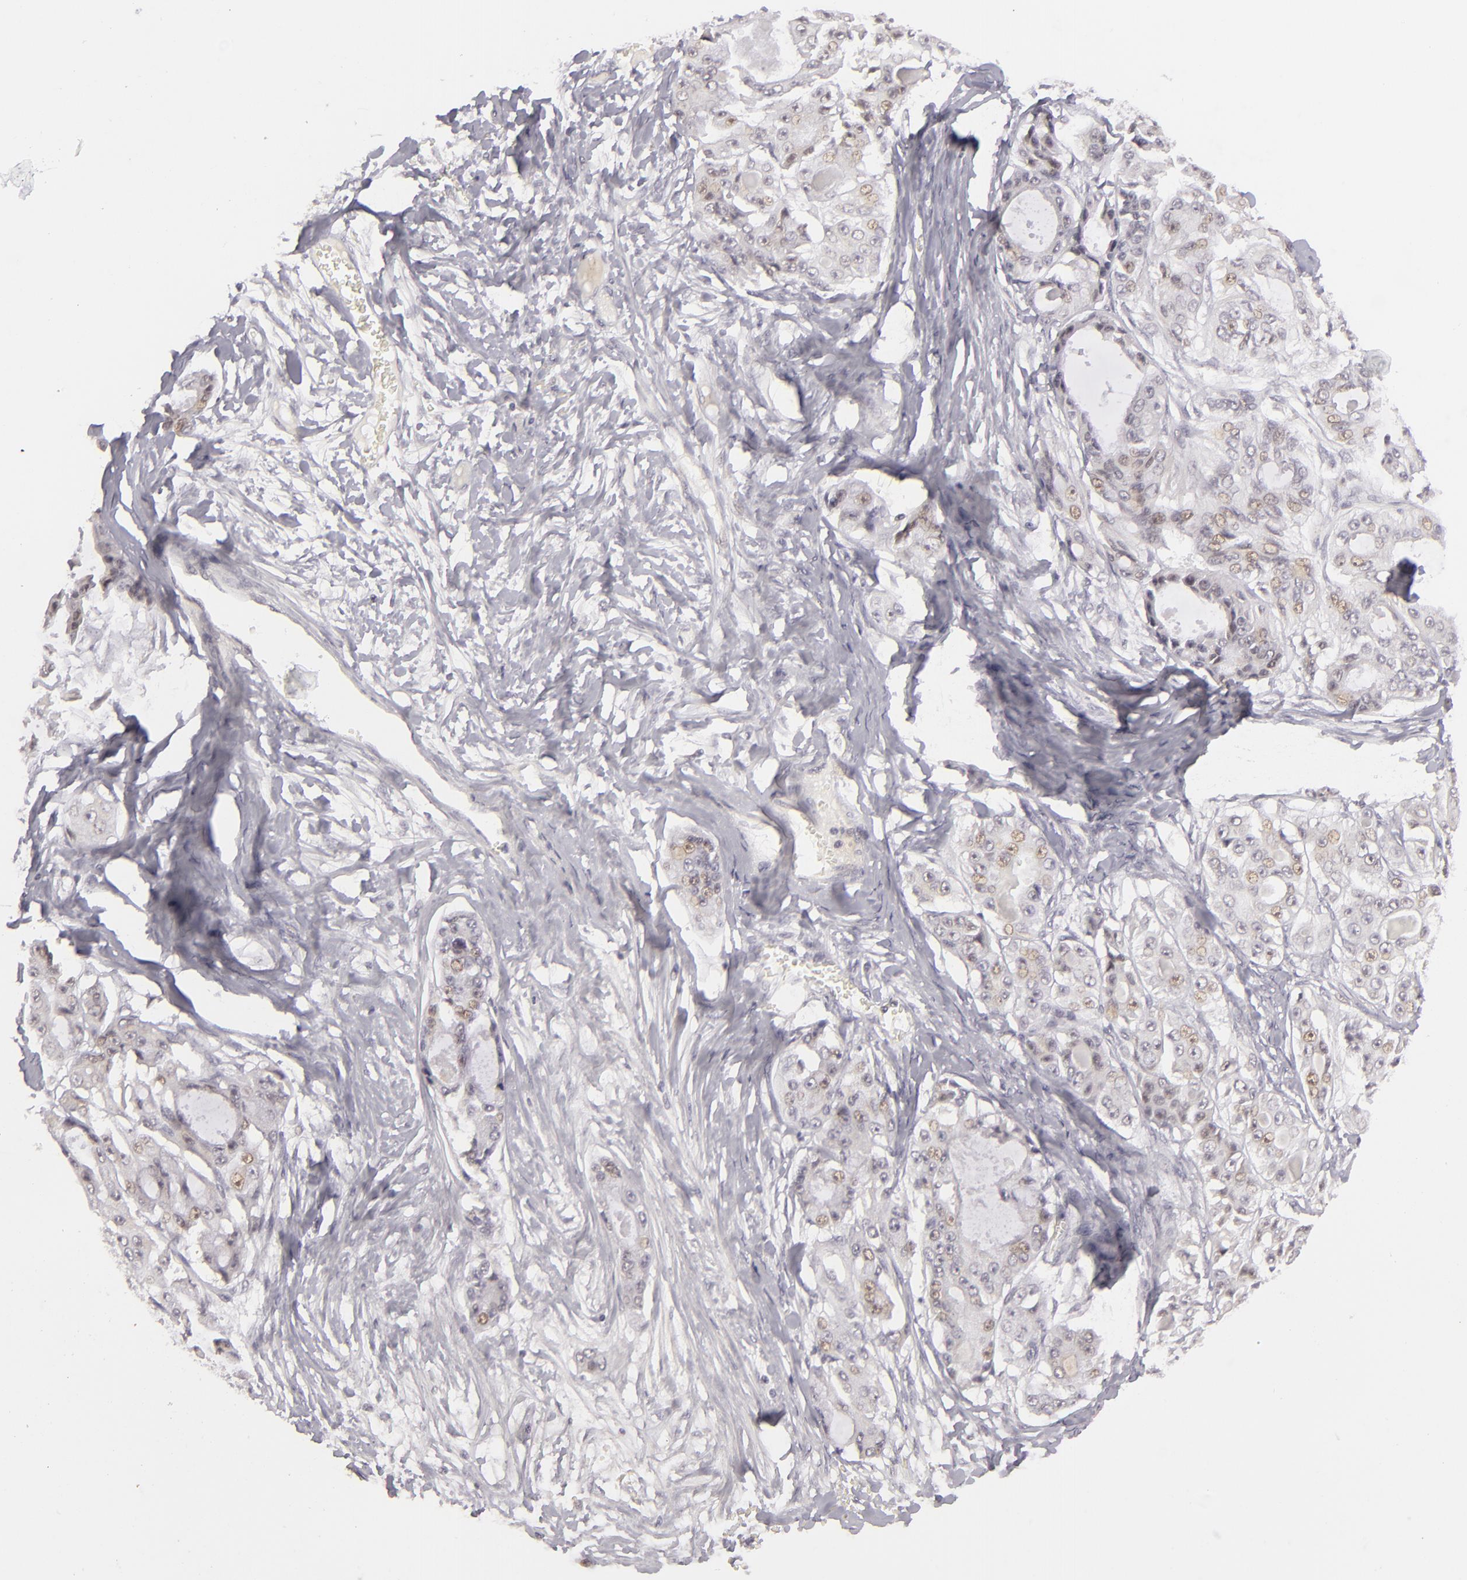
{"staining": {"intensity": "weak", "quantity": "<25%", "location": "nuclear"}, "tissue": "ovarian cancer", "cell_type": "Tumor cells", "image_type": "cancer", "snomed": [{"axis": "morphology", "description": "Carcinoma, endometroid"}, {"axis": "topography", "description": "Ovary"}], "caption": "Ovarian endometroid carcinoma was stained to show a protein in brown. There is no significant staining in tumor cells.", "gene": "SIX1", "patient": {"sex": "female", "age": 61}}